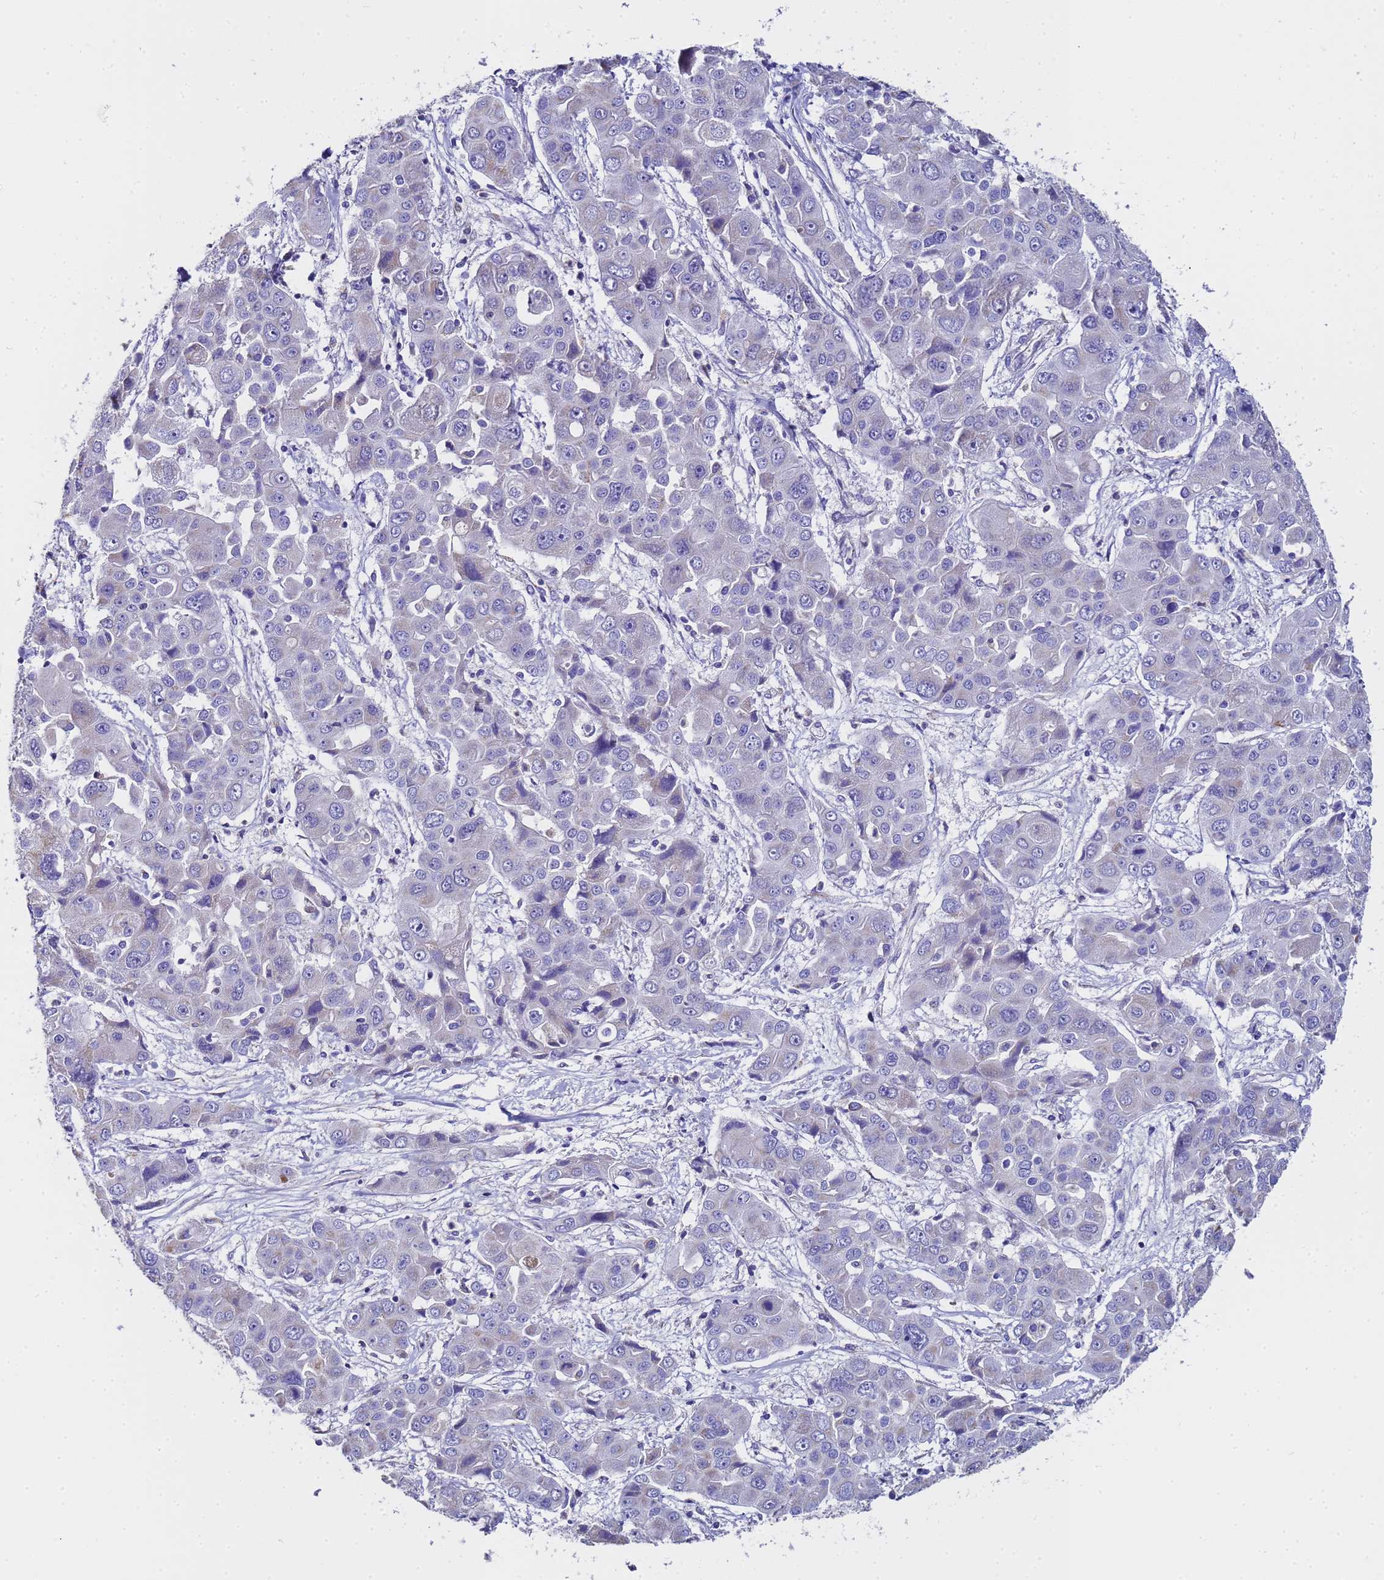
{"staining": {"intensity": "negative", "quantity": "none", "location": "none"}, "tissue": "liver cancer", "cell_type": "Tumor cells", "image_type": "cancer", "snomed": [{"axis": "morphology", "description": "Cholangiocarcinoma"}, {"axis": "topography", "description": "Liver"}], "caption": "Cholangiocarcinoma (liver) was stained to show a protein in brown. There is no significant staining in tumor cells.", "gene": "MRPS12", "patient": {"sex": "male", "age": 67}}